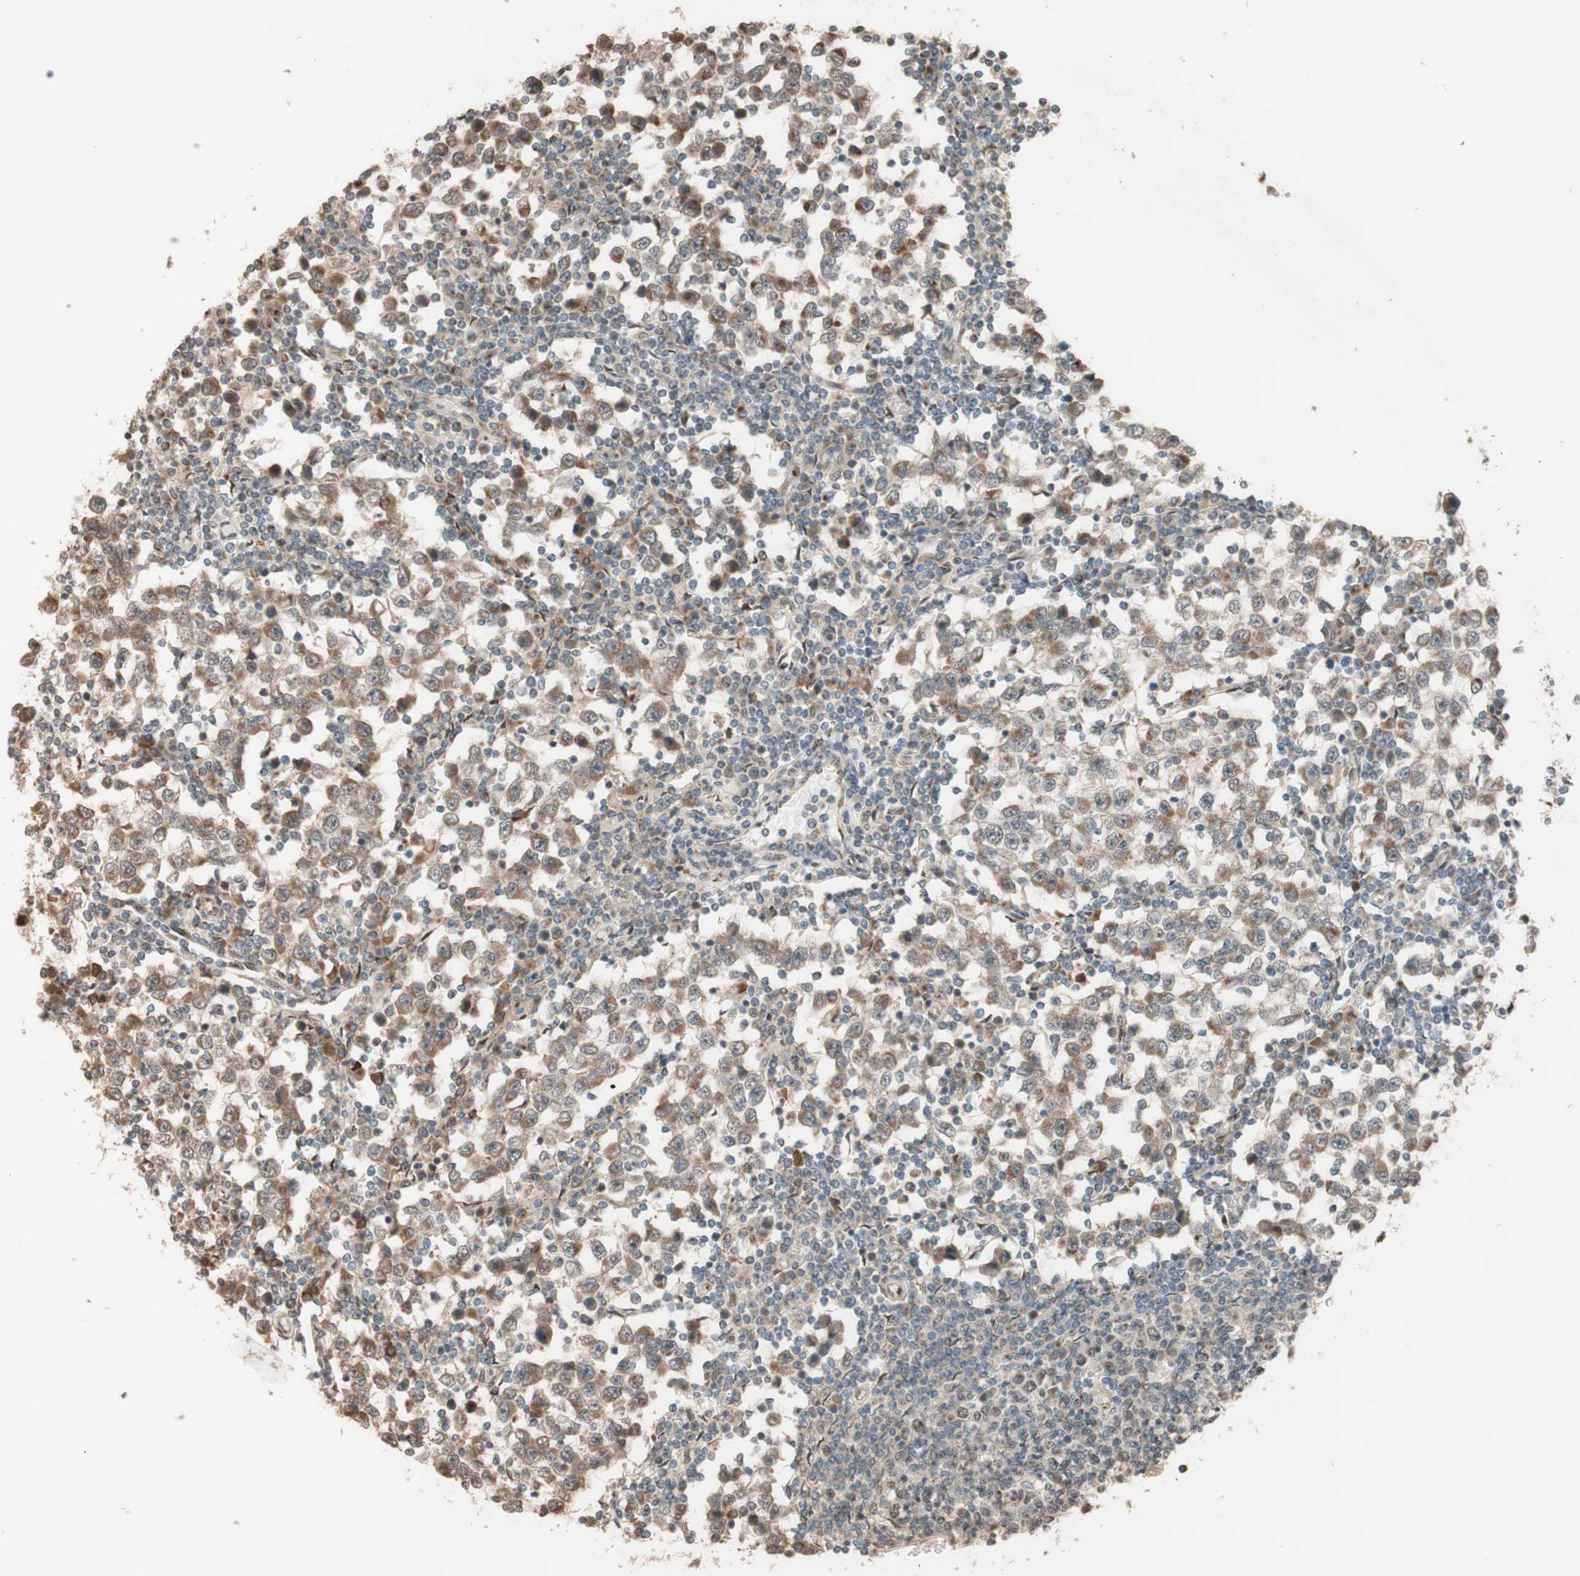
{"staining": {"intensity": "moderate", "quantity": ">75%", "location": "cytoplasmic/membranous"}, "tissue": "testis cancer", "cell_type": "Tumor cells", "image_type": "cancer", "snomed": [{"axis": "morphology", "description": "Seminoma, NOS"}, {"axis": "topography", "description": "Testis"}], "caption": "Seminoma (testis) stained with immunohistochemistry (IHC) shows moderate cytoplasmic/membranous staining in approximately >75% of tumor cells. (DAB IHC, brown staining for protein, blue staining for nuclei).", "gene": "CCNC", "patient": {"sex": "male", "age": 65}}